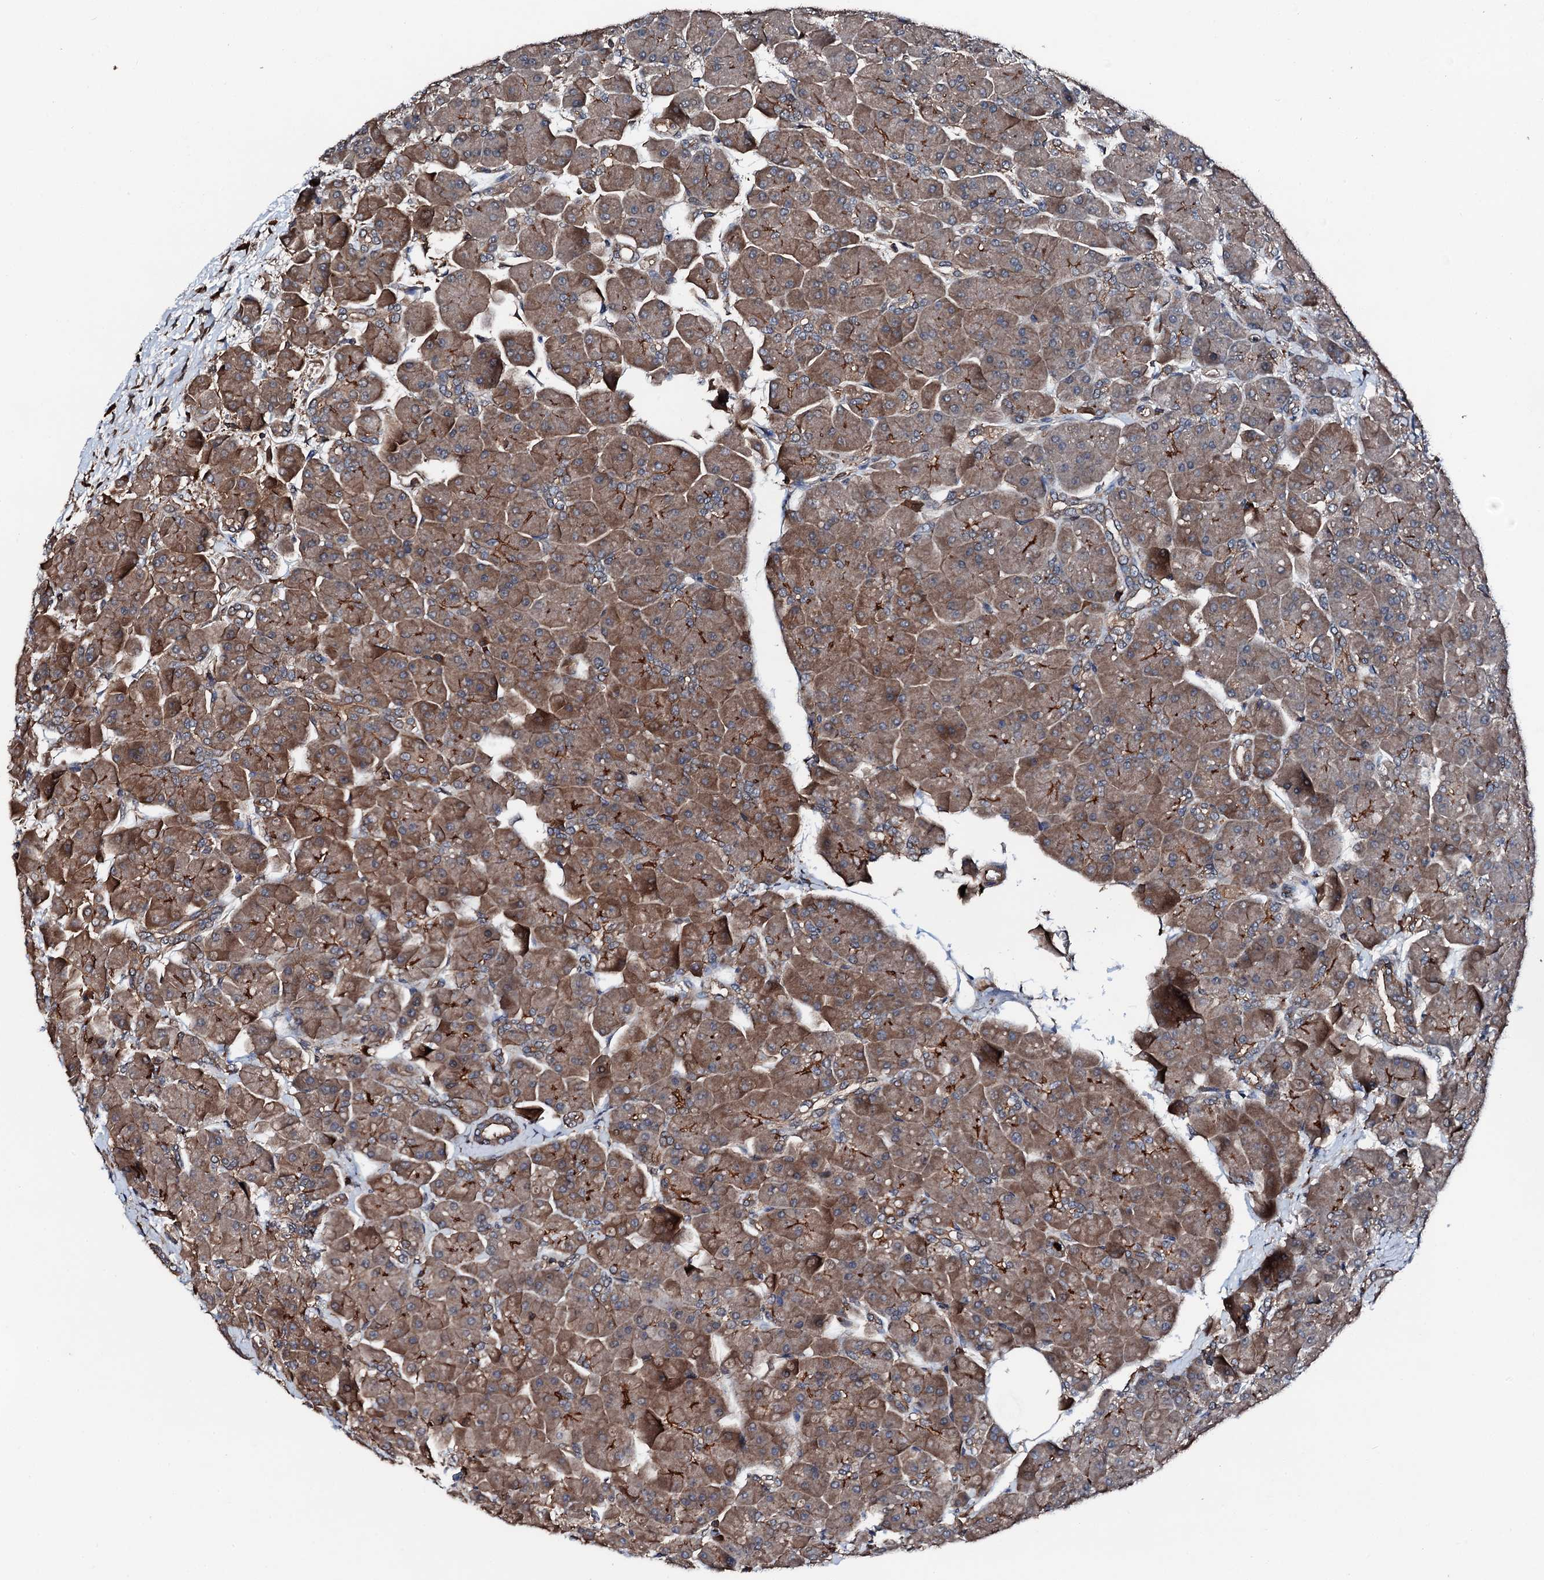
{"staining": {"intensity": "moderate", "quantity": ">75%", "location": "cytoplasmic/membranous"}, "tissue": "pancreas", "cell_type": "Exocrine glandular cells", "image_type": "normal", "snomed": [{"axis": "morphology", "description": "Normal tissue, NOS"}, {"axis": "topography", "description": "Pancreas"}], "caption": "Pancreas was stained to show a protein in brown. There is medium levels of moderate cytoplasmic/membranous expression in approximately >75% of exocrine glandular cells. The staining was performed using DAB to visualize the protein expression in brown, while the nuclei were stained in blue with hematoxylin (Magnification: 20x).", "gene": "FGD4", "patient": {"sex": "male", "age": 66}}